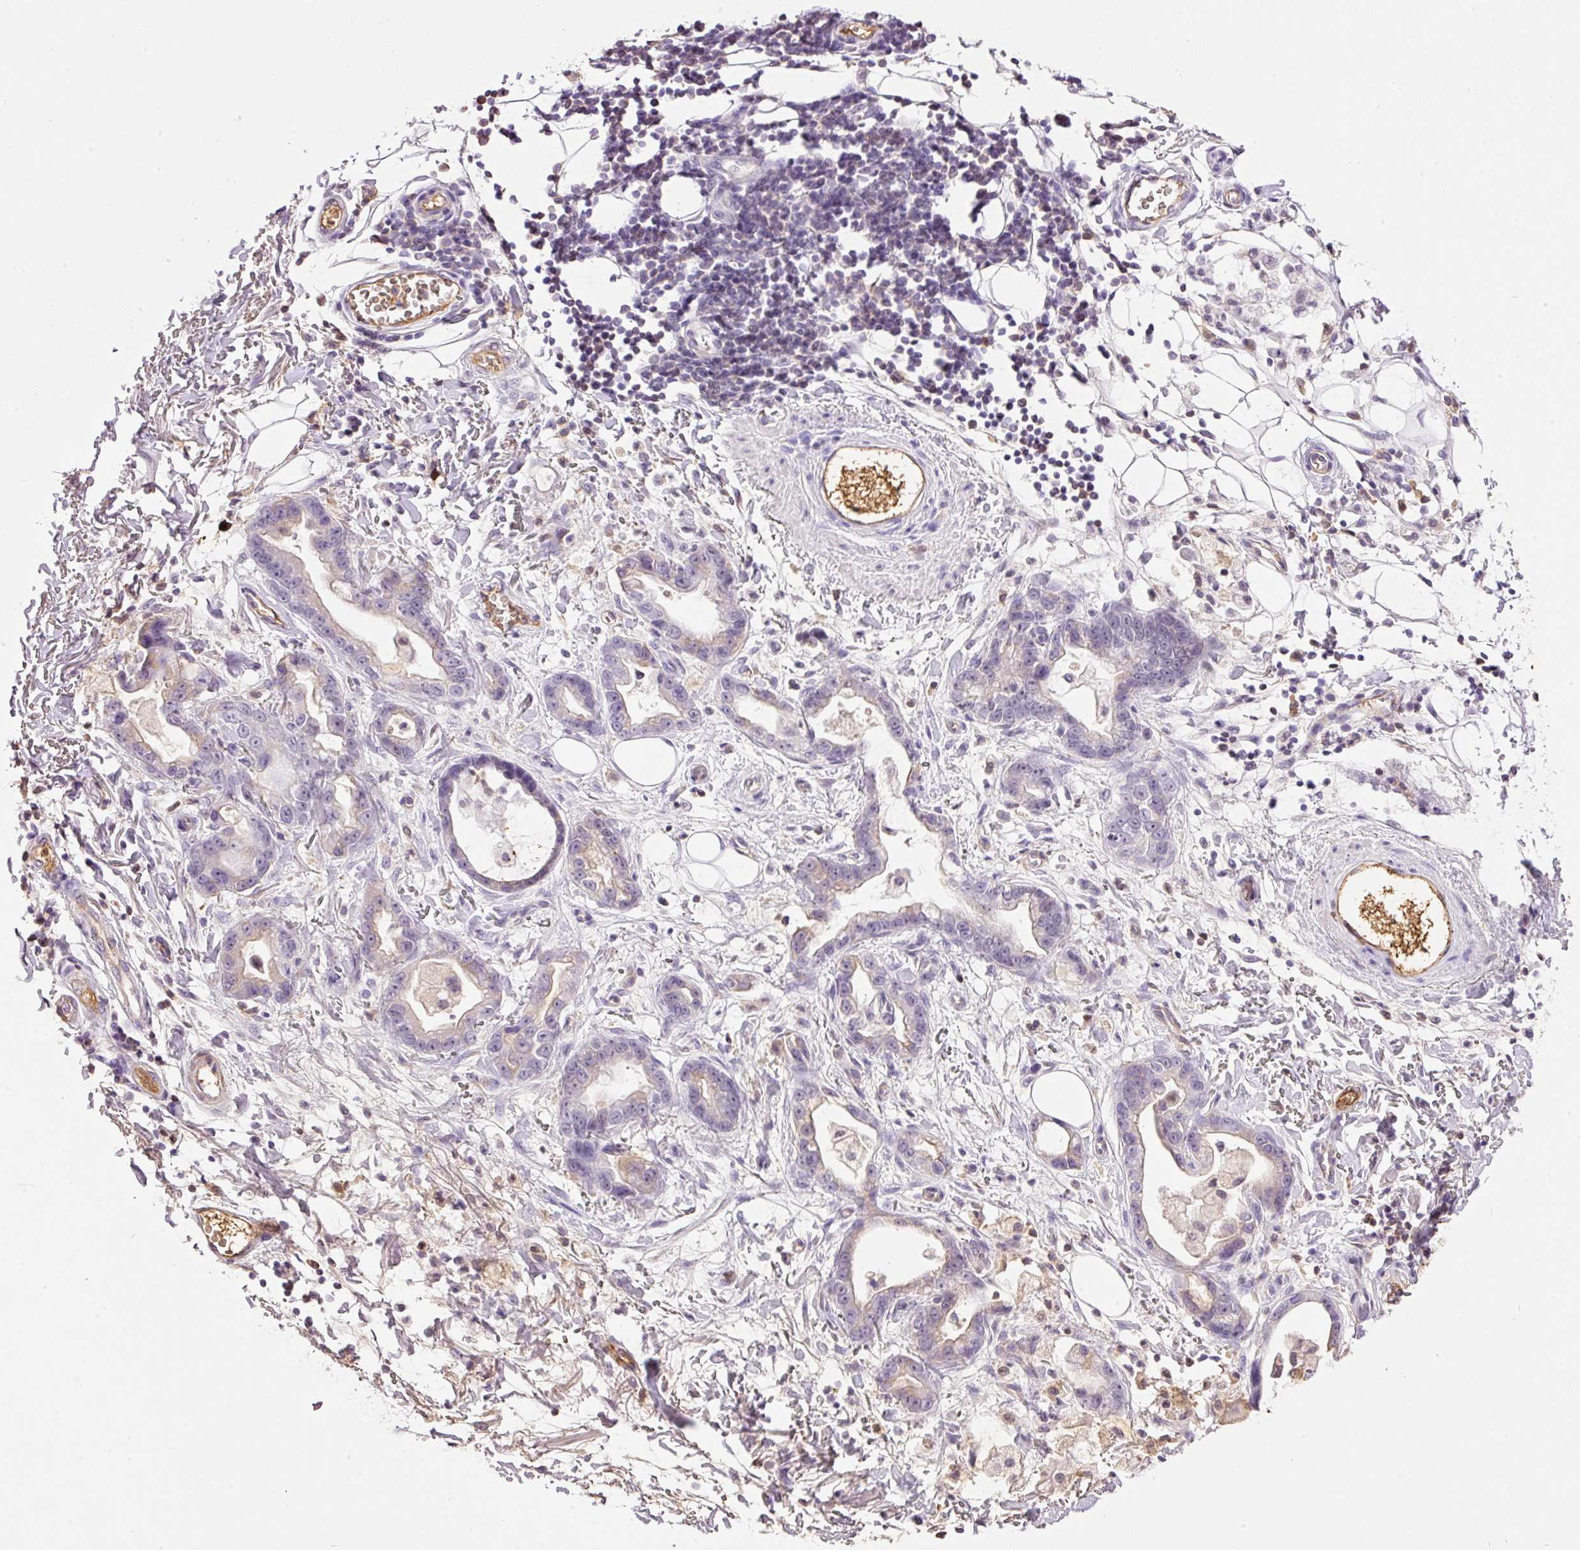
{"staining": {"intensity": "weak", "quantity": "25%-75%", "location": "cytoplasmic/membranous"}, "tissue": "stomach cancer", "cell_type": "Tumor cells", "image_type": "cancer", "snomed": [{"axis": "morphology", "description": "Adenocarcinoma, NOS"}, {"axis": "topography", "description": "Stomach"}], "caption": "A low amount of weak cytoplasmic/membranous positivity is appreciated in approximately 25%-75% of tumor cells in stomach cancer tissue. The protein is stained brown, and the nuclei are stained in blue (DAB (3,3'-diaminobenzidine) IHC with brightfield microscopy, high magnification).", "gene": "PRPF38B", "patient": {"sex": "male", "age": 55}}